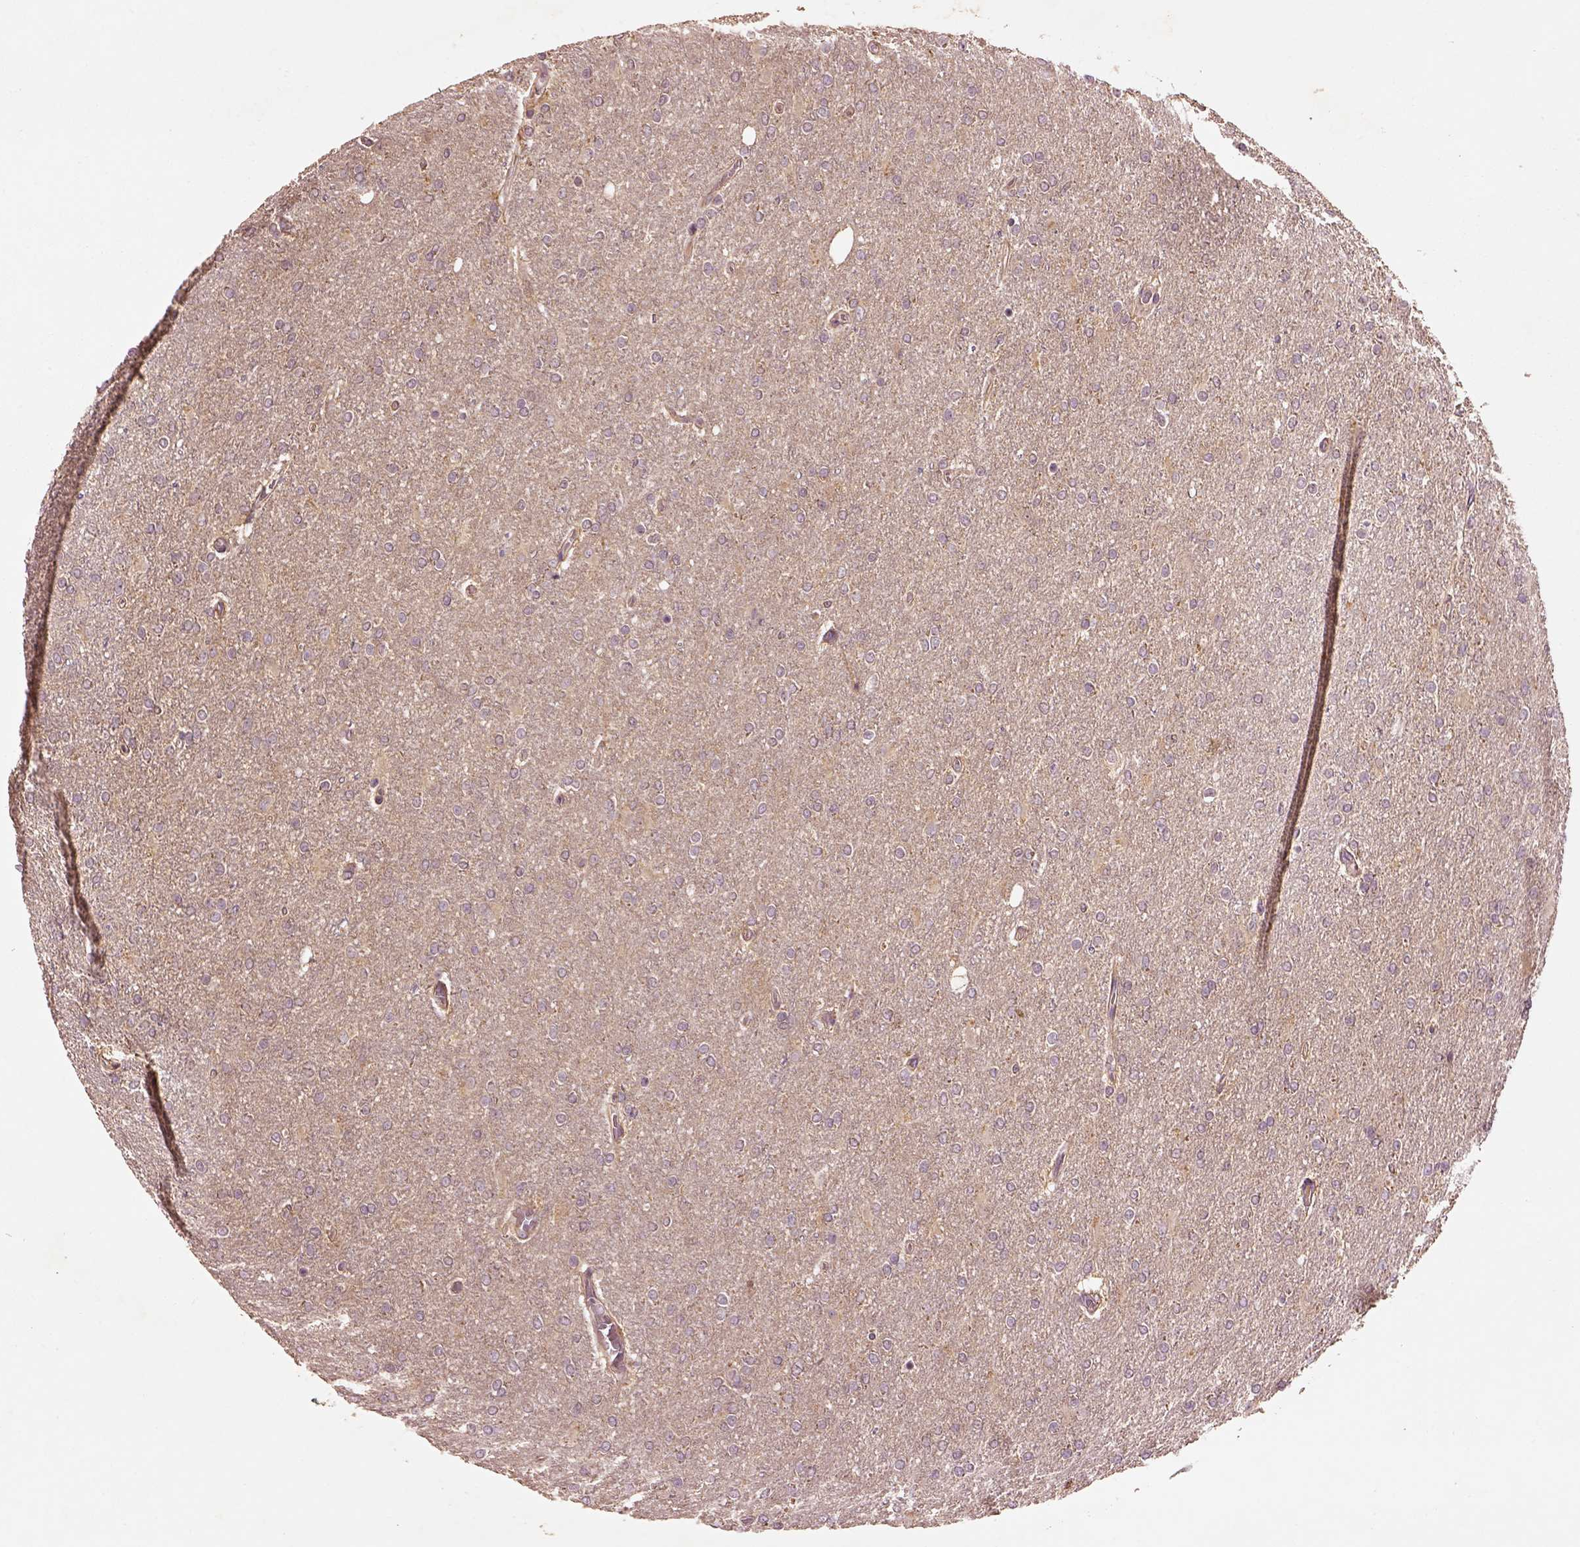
{"staining": {"intensity": "negative", "quantity": "none", "location": "none"}, "tissue": "glioma", "cell_type": "Tumor cells", "image_type": "cancer", "snomed": [{"axis": "morphology", "description": "Glioma, malignant, High grade"}, {"axis": "topography", "description": "Cerebral cortex"}], "caption": "This photomicrograph is of glioma stained with immunohistochemistry (IHC) to label a protein in brown with the nuclei are counter-stained blue. There is no positivity in tumor cells. (Stains: DAB (3,3'-diaminobenzidine) immunohistochemistry (IHC) with hematoxylin counter stain, Microscopy: brightfield microscopy at high magnification).", "gene": "MTHFS", "patient": {"sex": "male", "age": 70}}